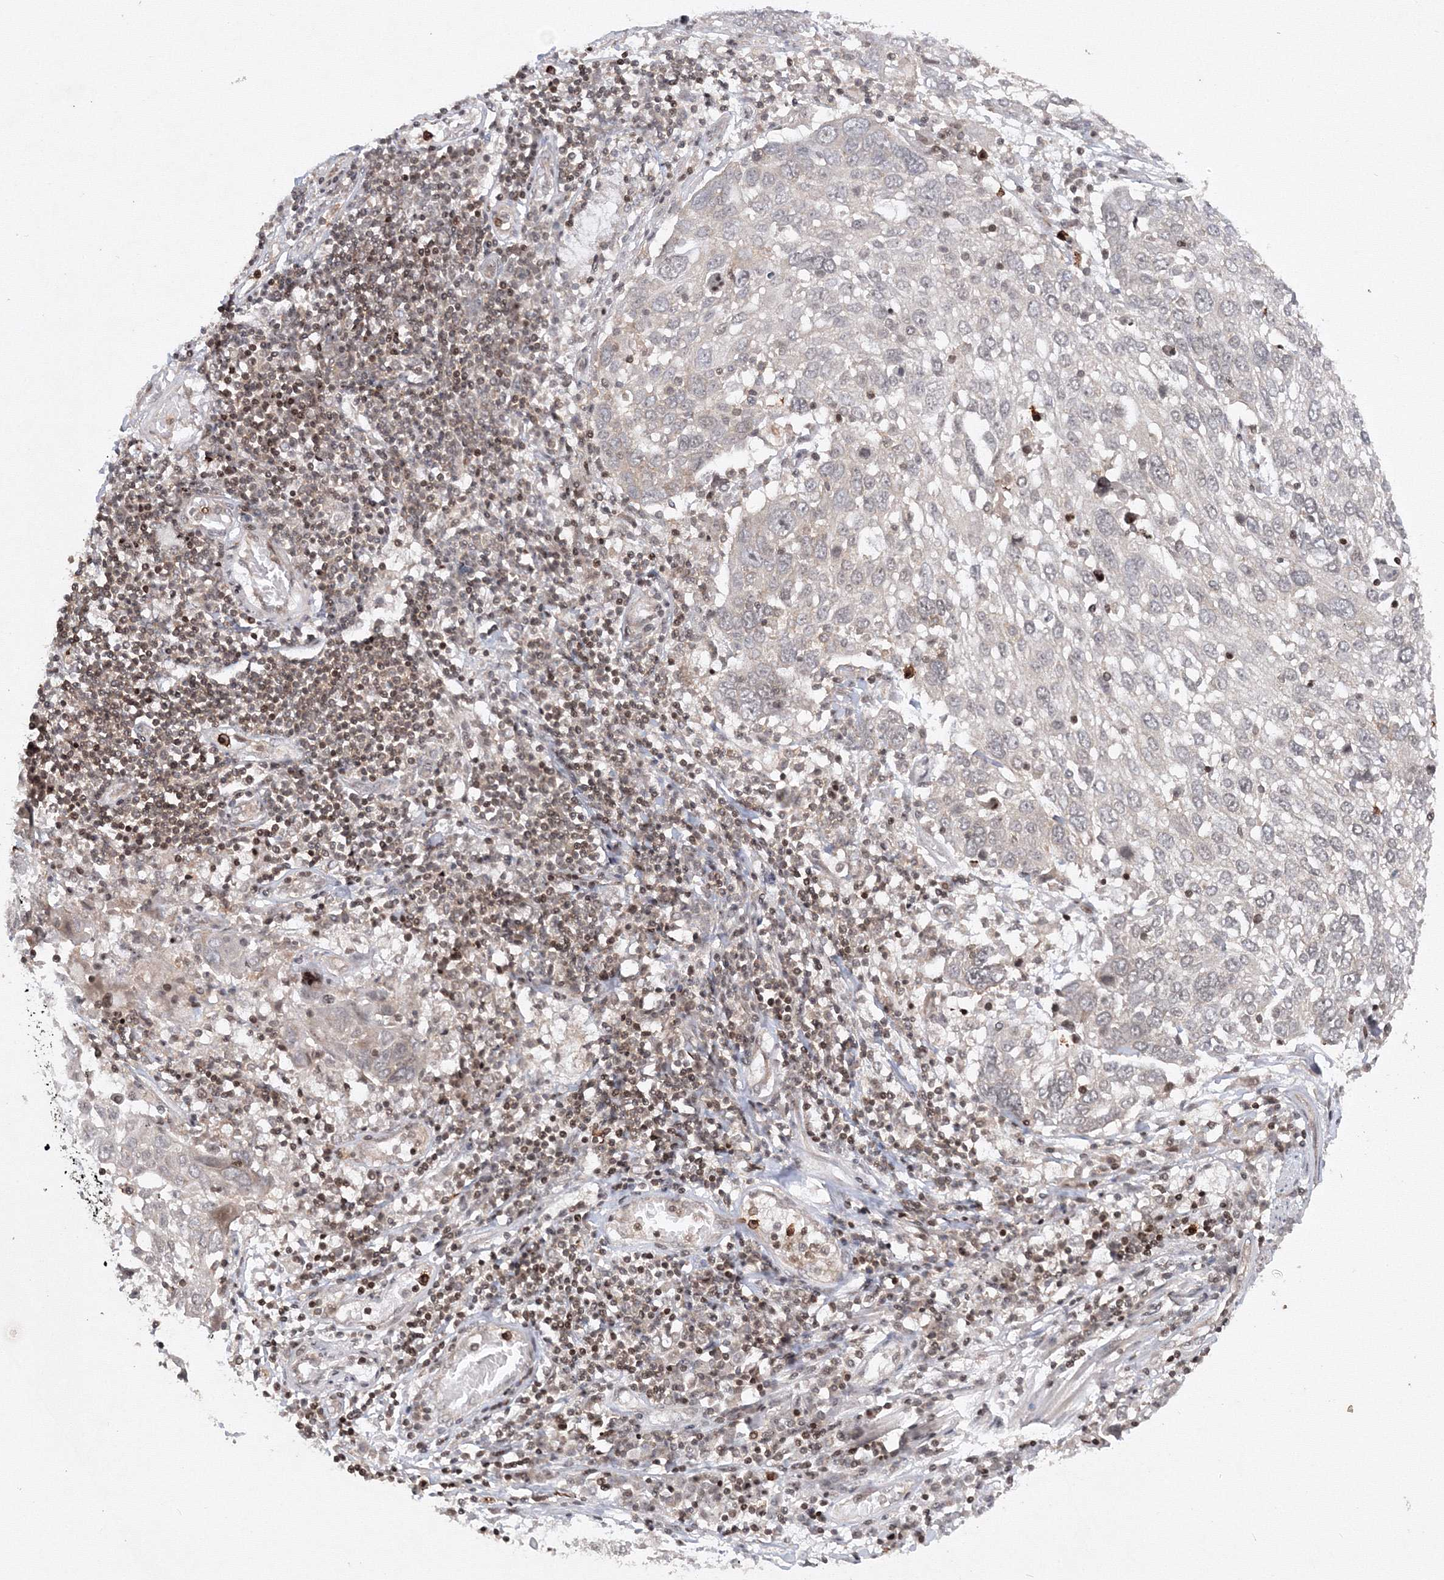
{"staining": {"intensity": "negative", "quantity": "none", "location": "none"}, "tissue": "lung cancer", "cell_type": "Tumor cells", "image_type": "cancer", "snomed": [{"axis": "morphology", "description": "Squamous cell carcinoma, NOS"}, {"axis": "topography", "description": "Lung"}], "caption": "A histopathology image of lung cancer (squamous cell carcinoma) stained for a protein shows no brown staining in tumor cells.", "gene": "MKRN2", "patient": {"sex": "male", "age": 65}}